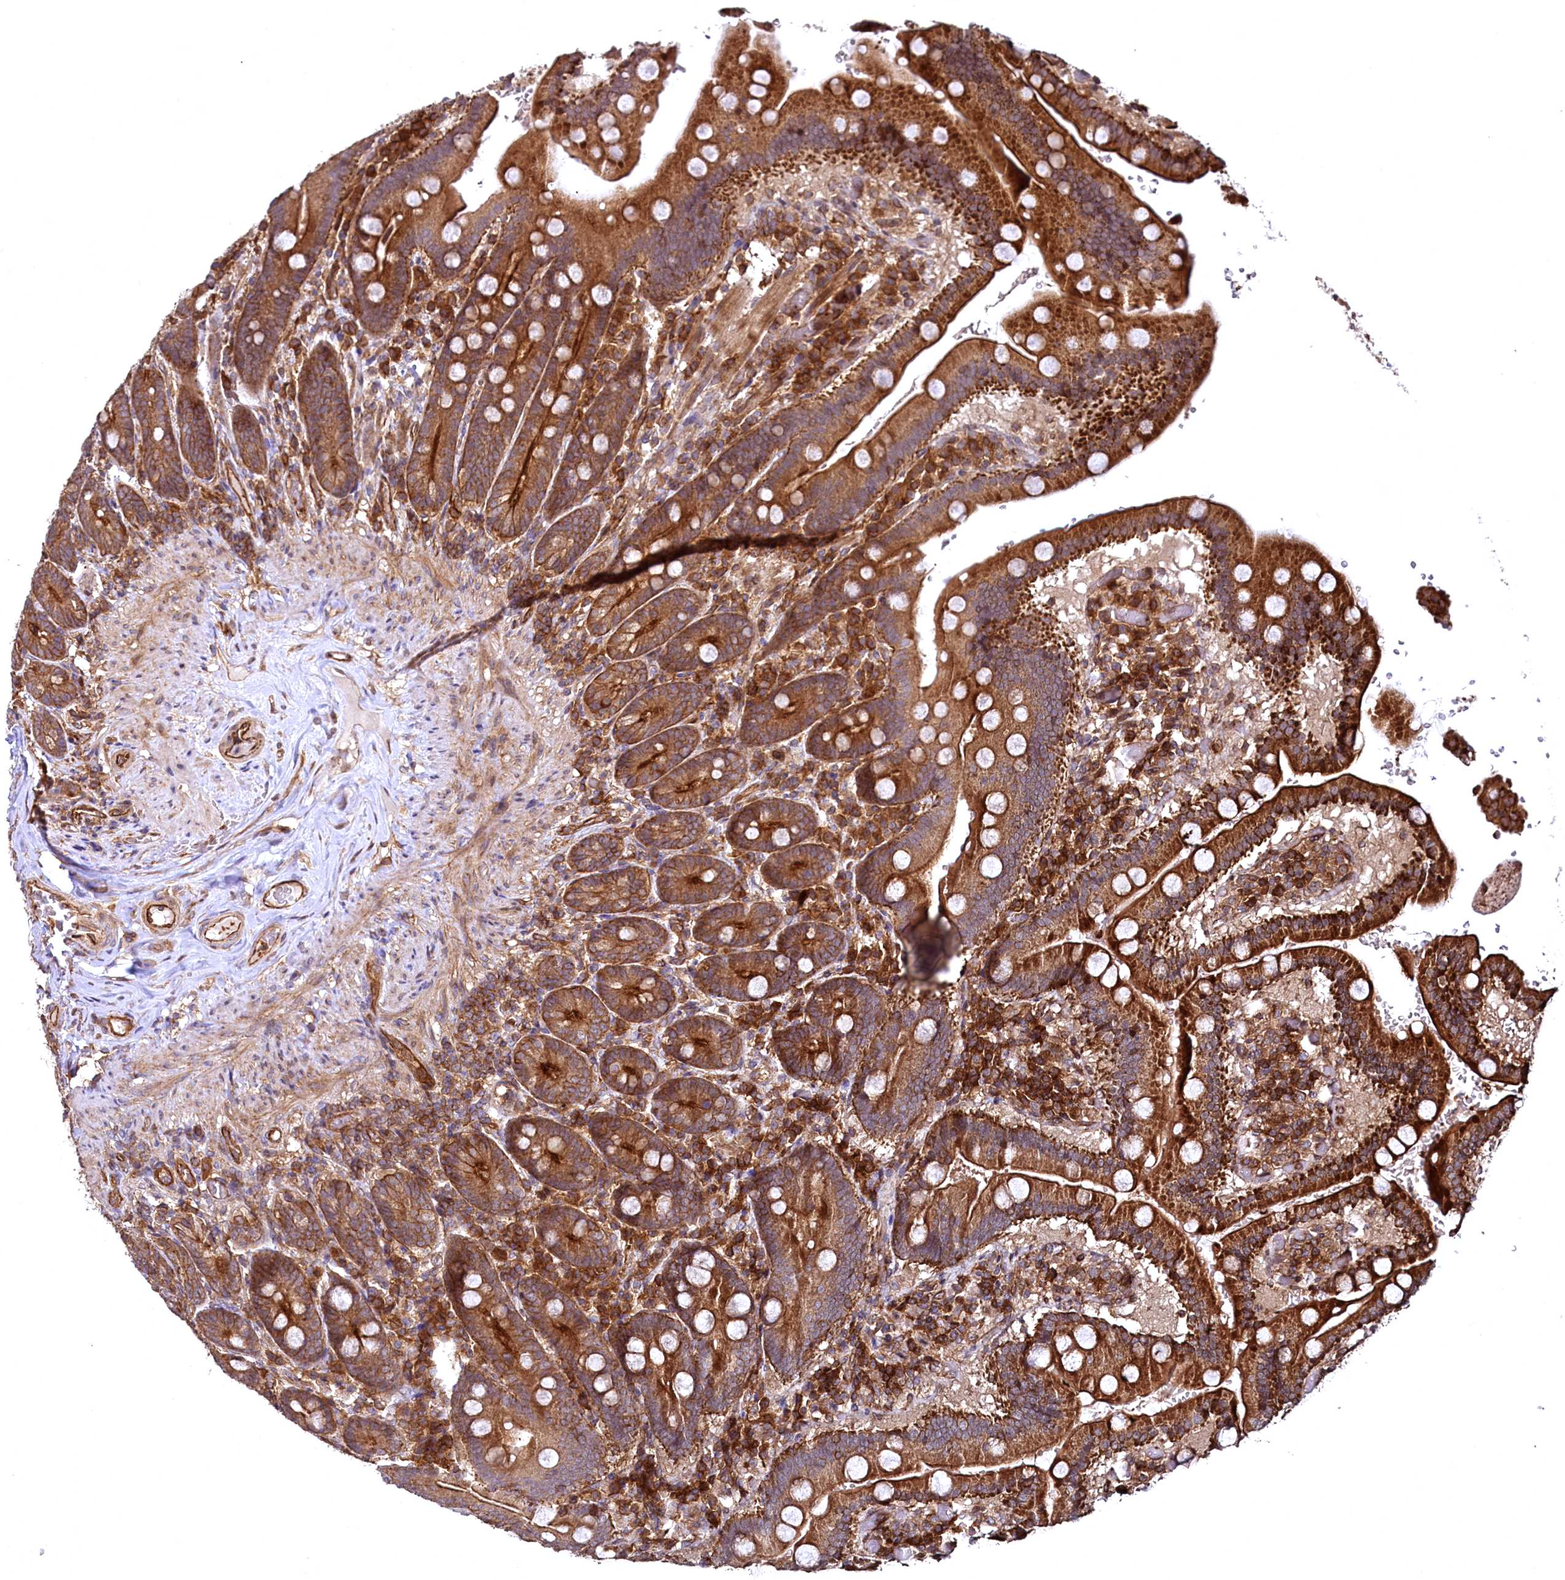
{"staining": {"intensity": "strong", "quantity": ">75%", "location": "cytoplasmic/membranous"}, "tissue": "duodenum", "cell_type": "Glandular cells", "image_type": "normal", "snomed": [{"axis": "morphology", "description": "Normal tissue, NOS"}, {"axis": "topography", "description": "Duodenum"}], "caption": "Strong cytoplasmic/membranous positivity is seen in about >75% of glandular cells in normal duodenum. Ihc stains the protein in brown and the nuclei are stained blue.", "gene": "SVIP", "patient": {"sex": "female", "age": 62}}